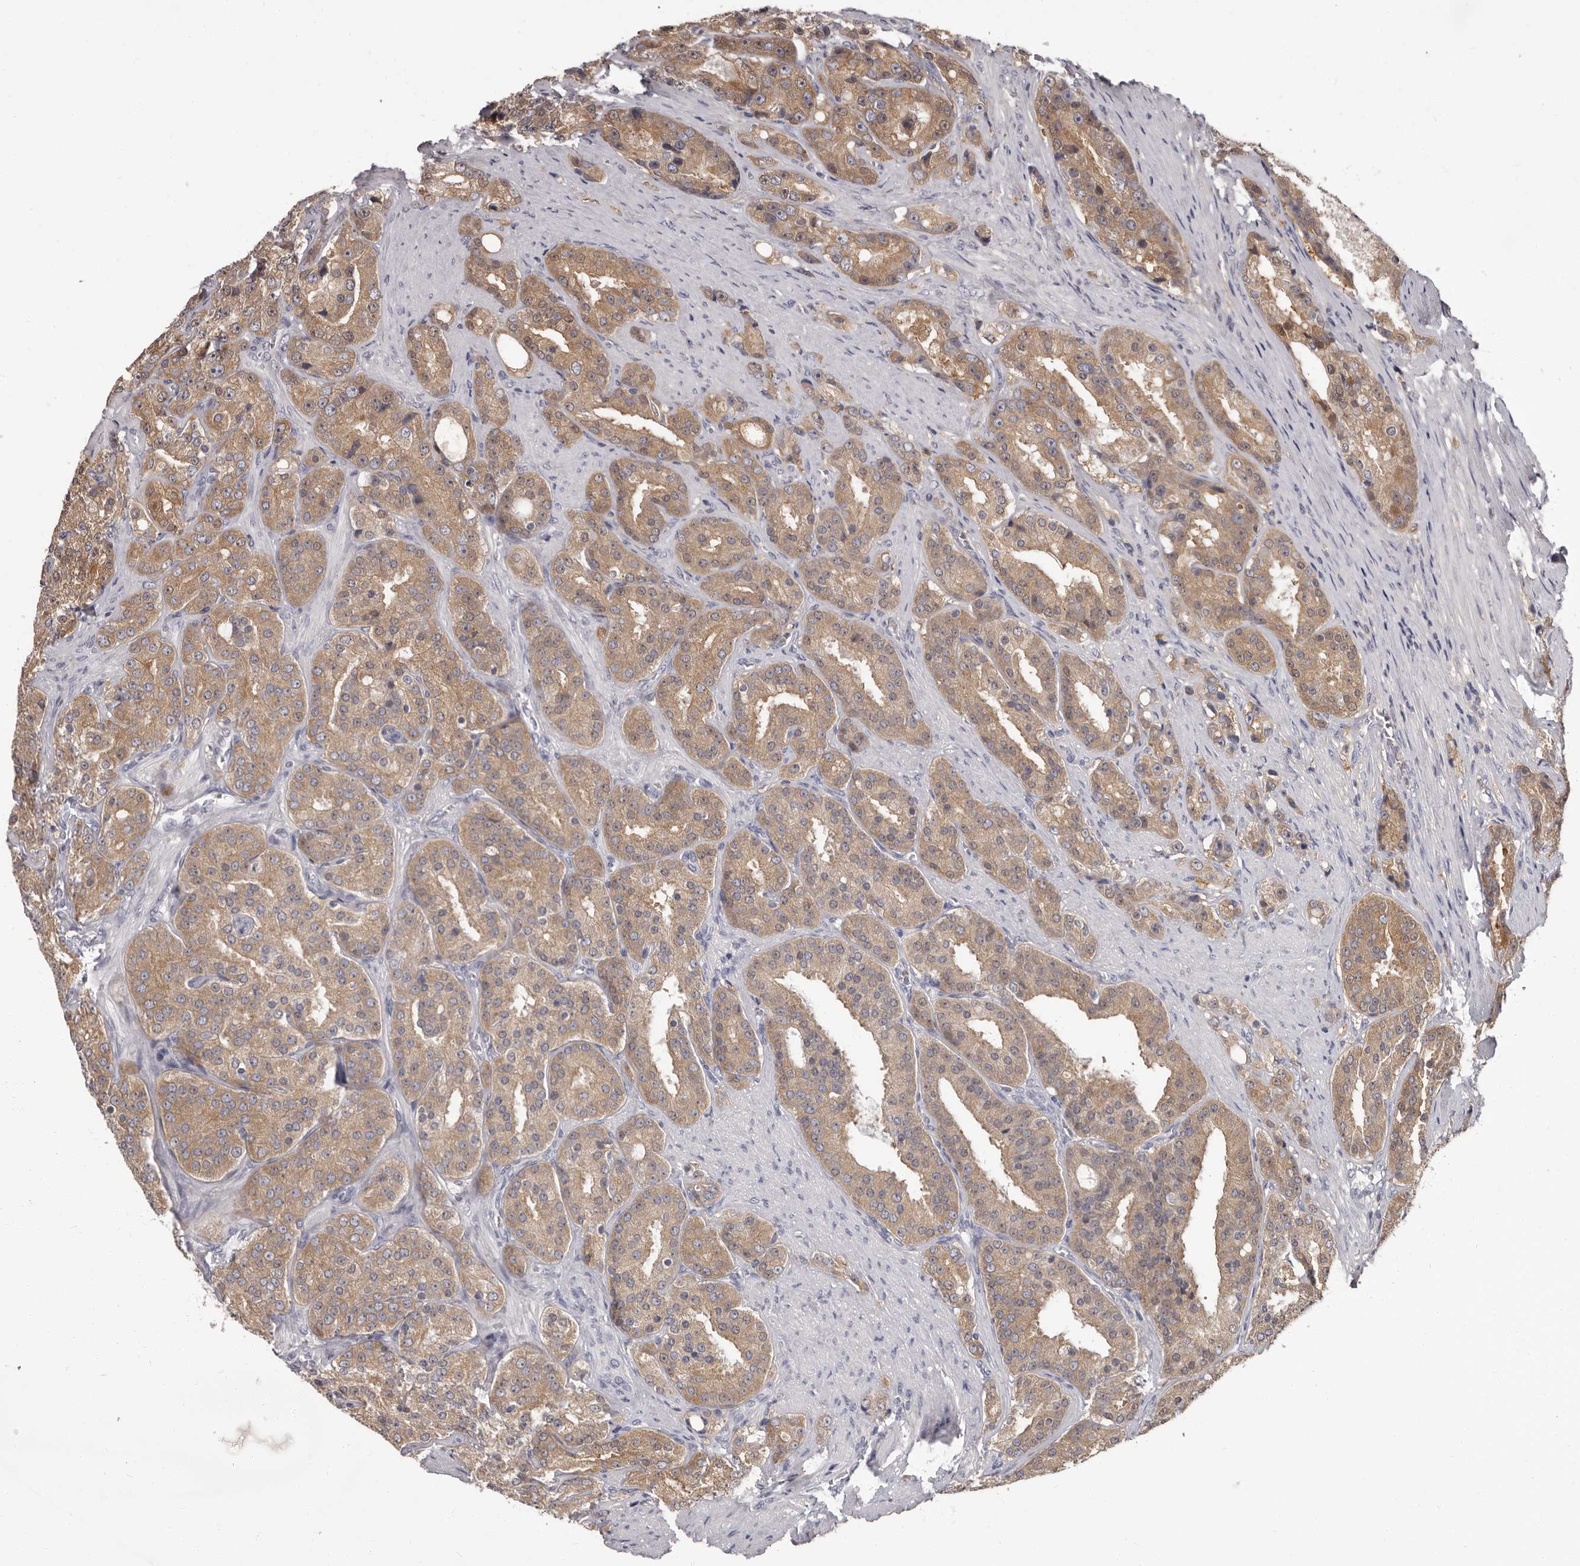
{"staining": {"intensity": "moderate", "quantity": ">75%", "location": "cytoplasmic/membranous"}, "tissue": "prostate cancer", "cell_type": "Tumor cells", "image_type": "cancer", "snomed": [{"axis": "morphology", "description": "Adenocarcinoma, High grade"}, {"axis": "topography", "description": "Prostate"}], "caption": "Immunohistochemical staining of human high-grade adenocarcinoma (prostate) shows moderate cytoplasmic/membranous protein expression in about >75% of tumor cells.", "gene": "APEH", "patient": {"sex": "male", "age": 60}}